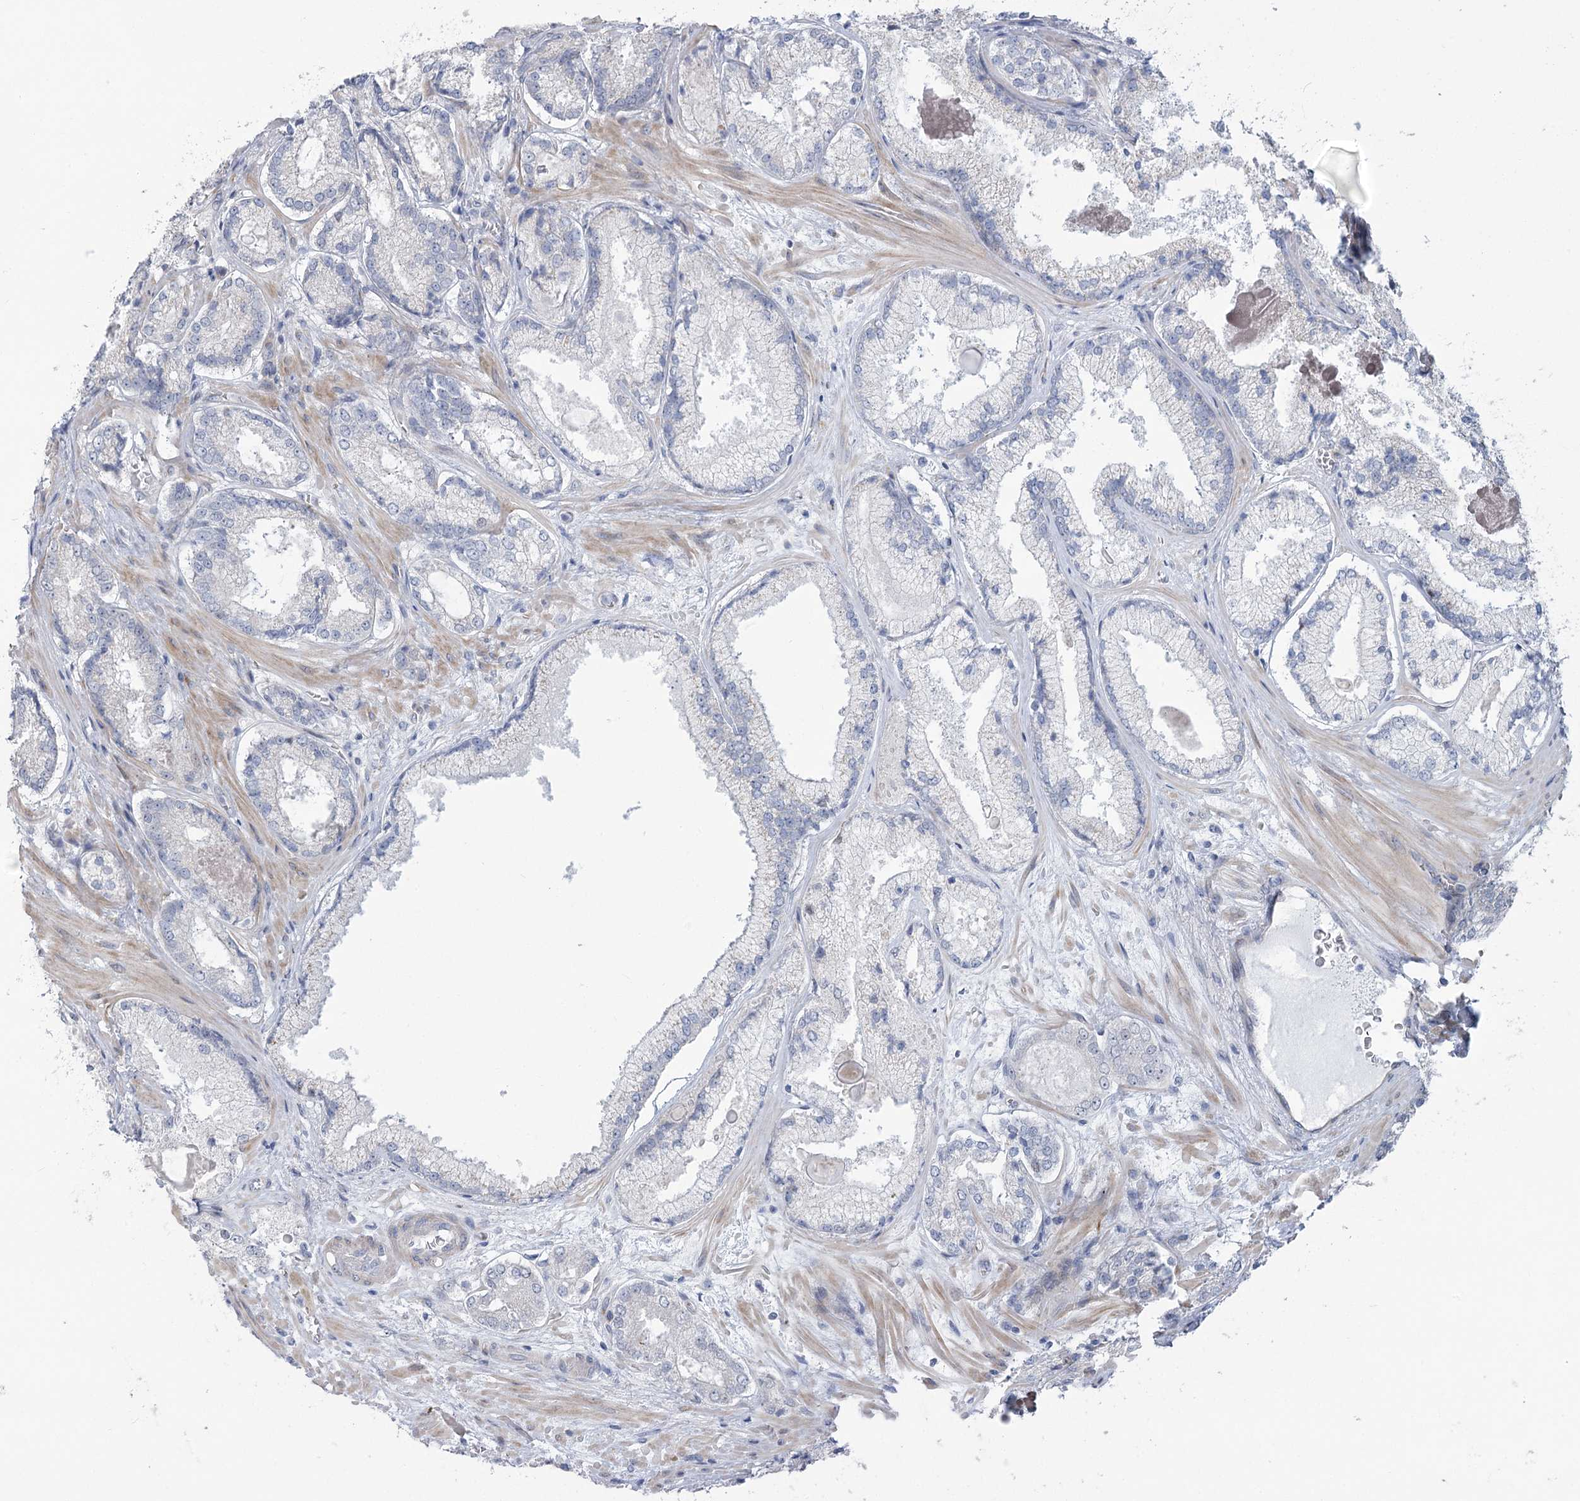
{"staining": {"intensity": "moderate", "quantity": "<25%", "location": "nuclear"}, "tissue": "prostate cancer", "cell_type": "Tumor cells", "image_type": "cancer", "snomed": [{"axis": "morphology", "description": "Adenocarcinoma, Low grade"}, {"axis": "topography", "description": "Prostate"}], "caption": "Prostate cancer was stained to show a protein in brown. There is low levels of moderate nuclear staining in approximately <25% of tumor cells. The staining is performed using DAB brown chromogen to label protein expression. The nuclei are counter-stained blue using hematoxylin.", "gene": "ABITRAM", "patient": {"sex": "male", "age": 74}}